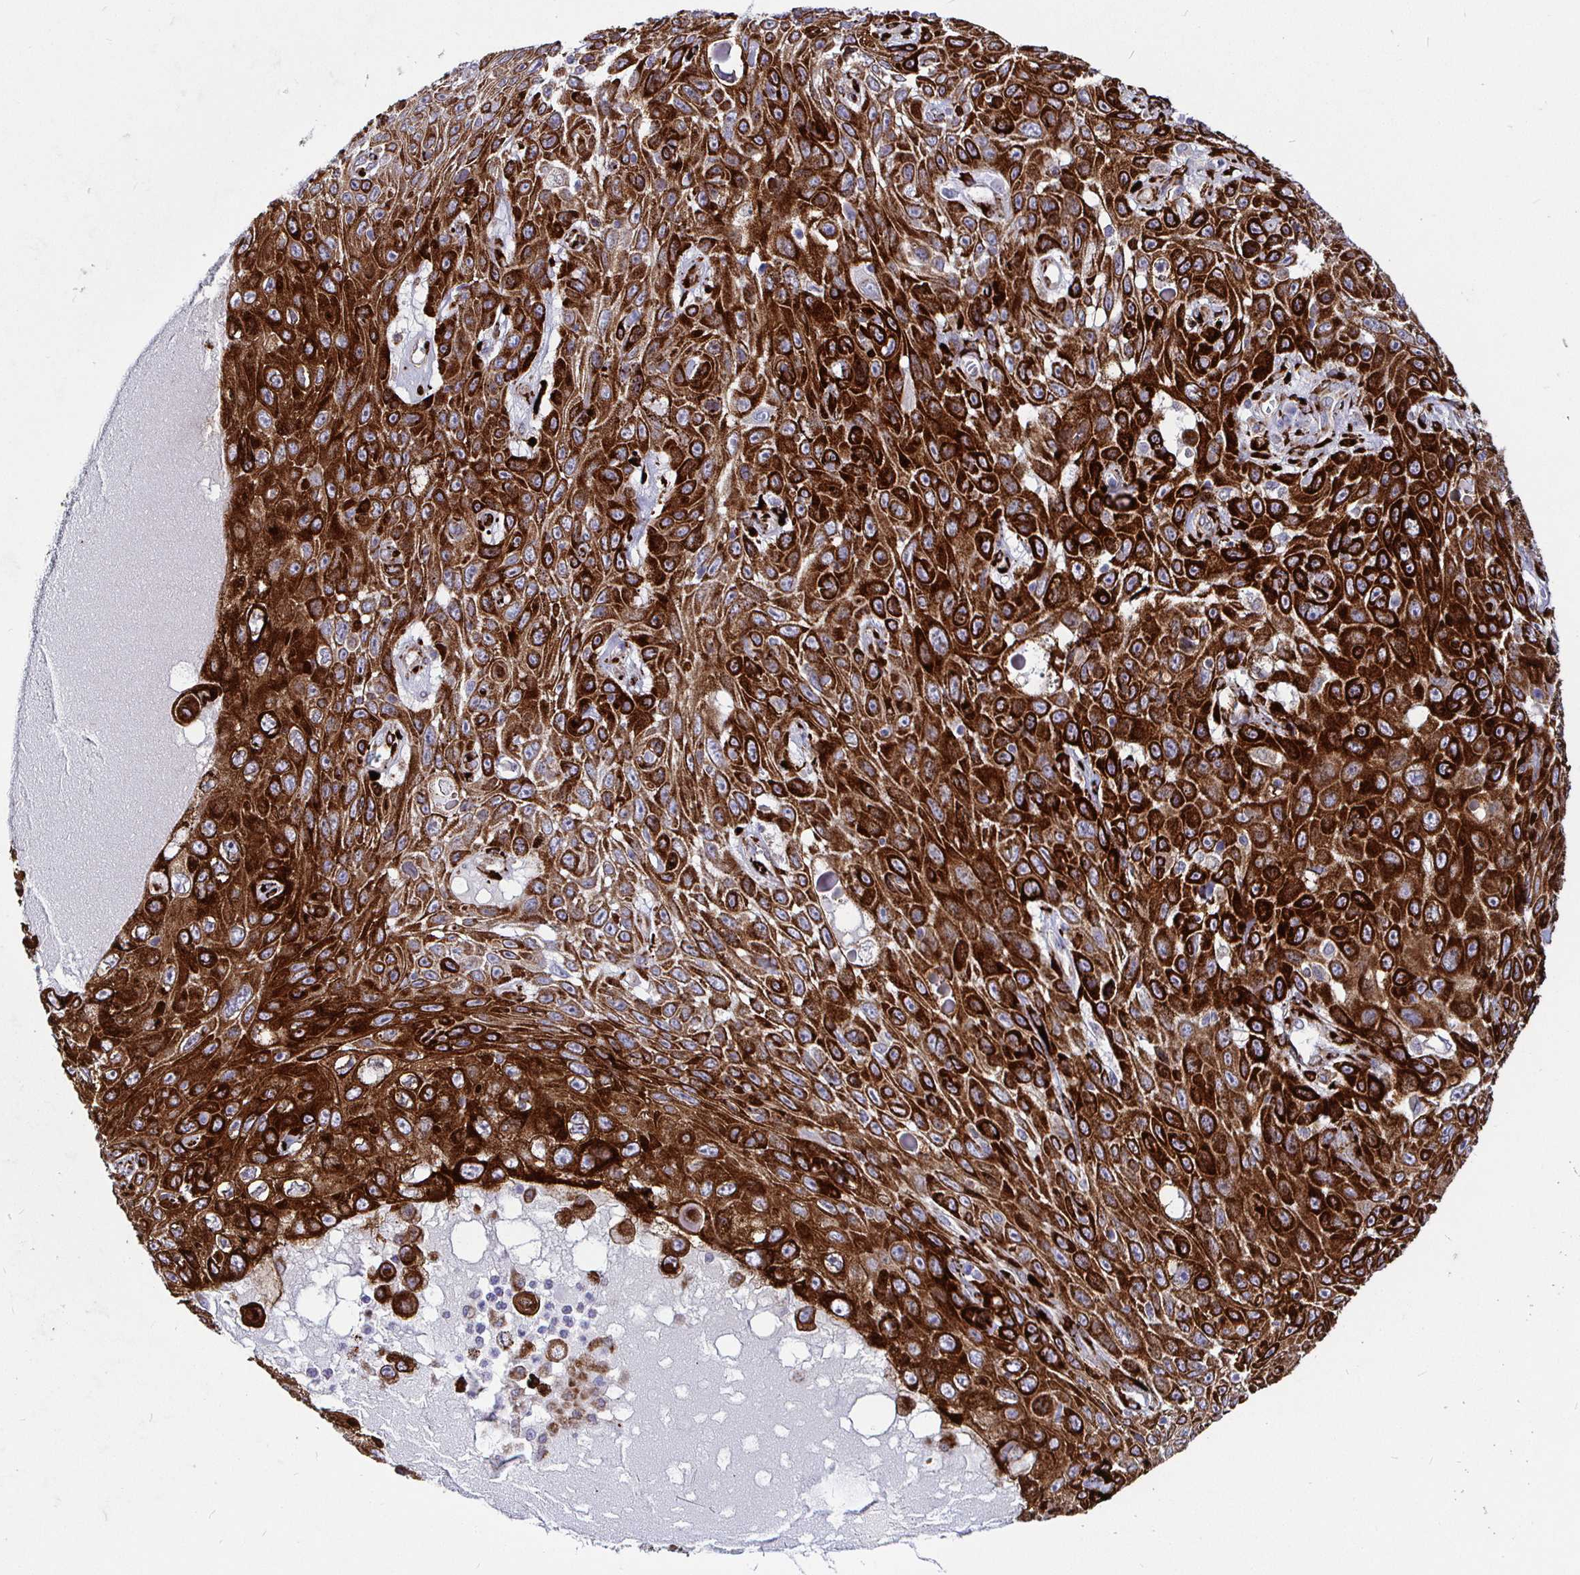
{"staining": {"intensity": "strong", "quantity": ">75%", "location": "cytoplasmic/membranous"}, "tissue": "skin cancer", "cell_type": "Tumor cells", "image_type": "cancer", "snomed": [{"axis": "morphology", "description": "Squamous cell carcinoma, NOS"}, {"axis": "topography", "description": "Skin"}], "caption": "Squamous cell carcinoma (skin) stained with DAB (3,3'-diaminobenzidine) immunohistochemistry (IHC) displays high levels of strong cytoplasmic/membranous staining in approximately >75% of tumor cells.", "gene": "P4HA2", "patient": {"sex": "male", "age": 82}}